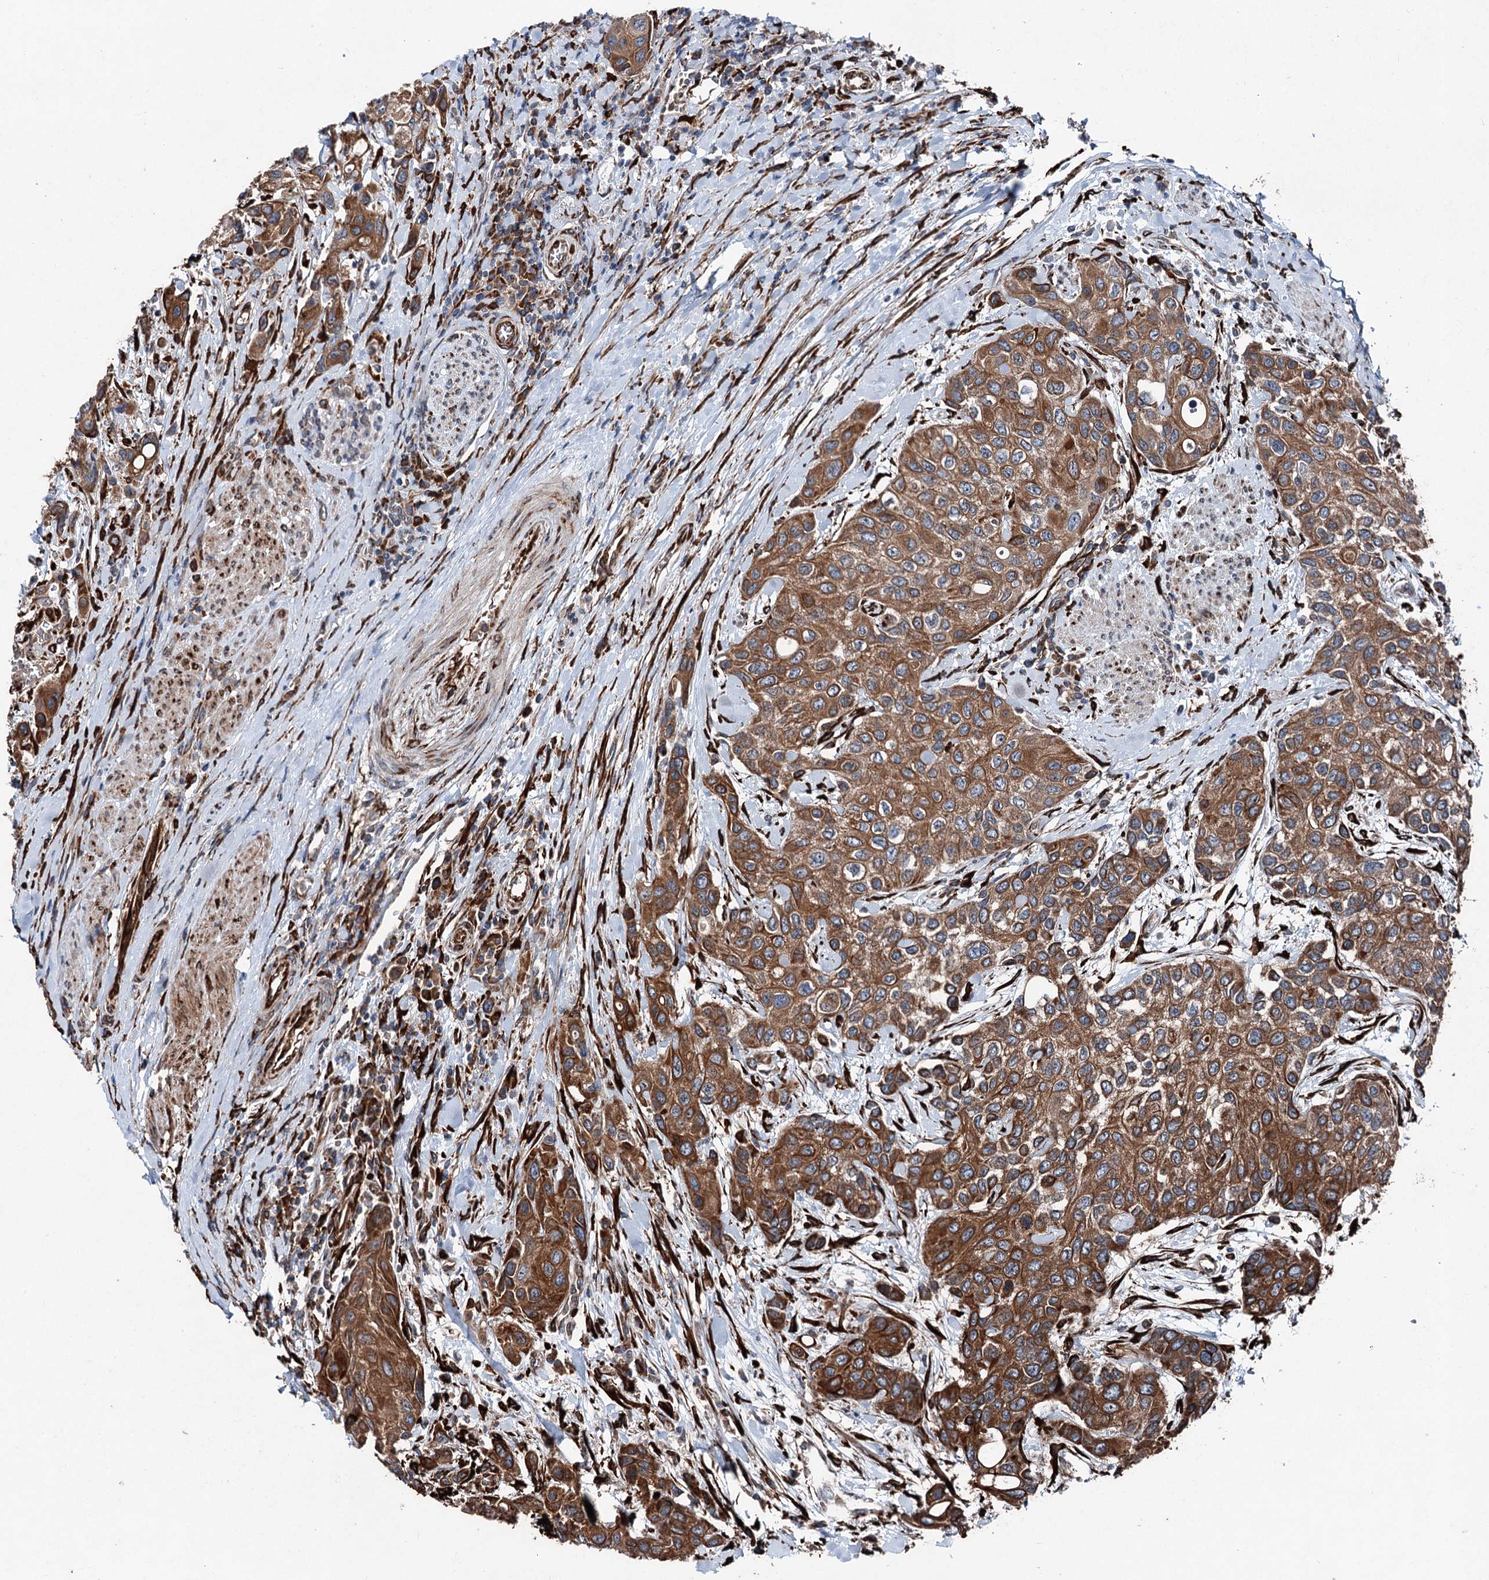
{"staining": {"intensity": "strong", "quantity": ">75%", "location": "cytoplasmic/membranous"}, "tissue": "urothelial cancer", "cell_type": "Tumor cells", "image_type": "cancer", "snomed": [{"axis": "morphology", "description": "Normal tissue, NOS"}, {"axis": "morphology", "description": "Urothelial carcinoma, High grade"}, {"axis": "topography", "description": "Vascular tissue"}, {"axis": "topography", "description": "Urinary bladder"}], "caption": "DAB immunohistochemical staining of high-grade urothelial carcinoma demonstrates strong cytoplasmic/membranous protein positivity in about >75% of tumor cells.", "gene": "DDIAS", "patient": {"sex": "female", "age": 56}}